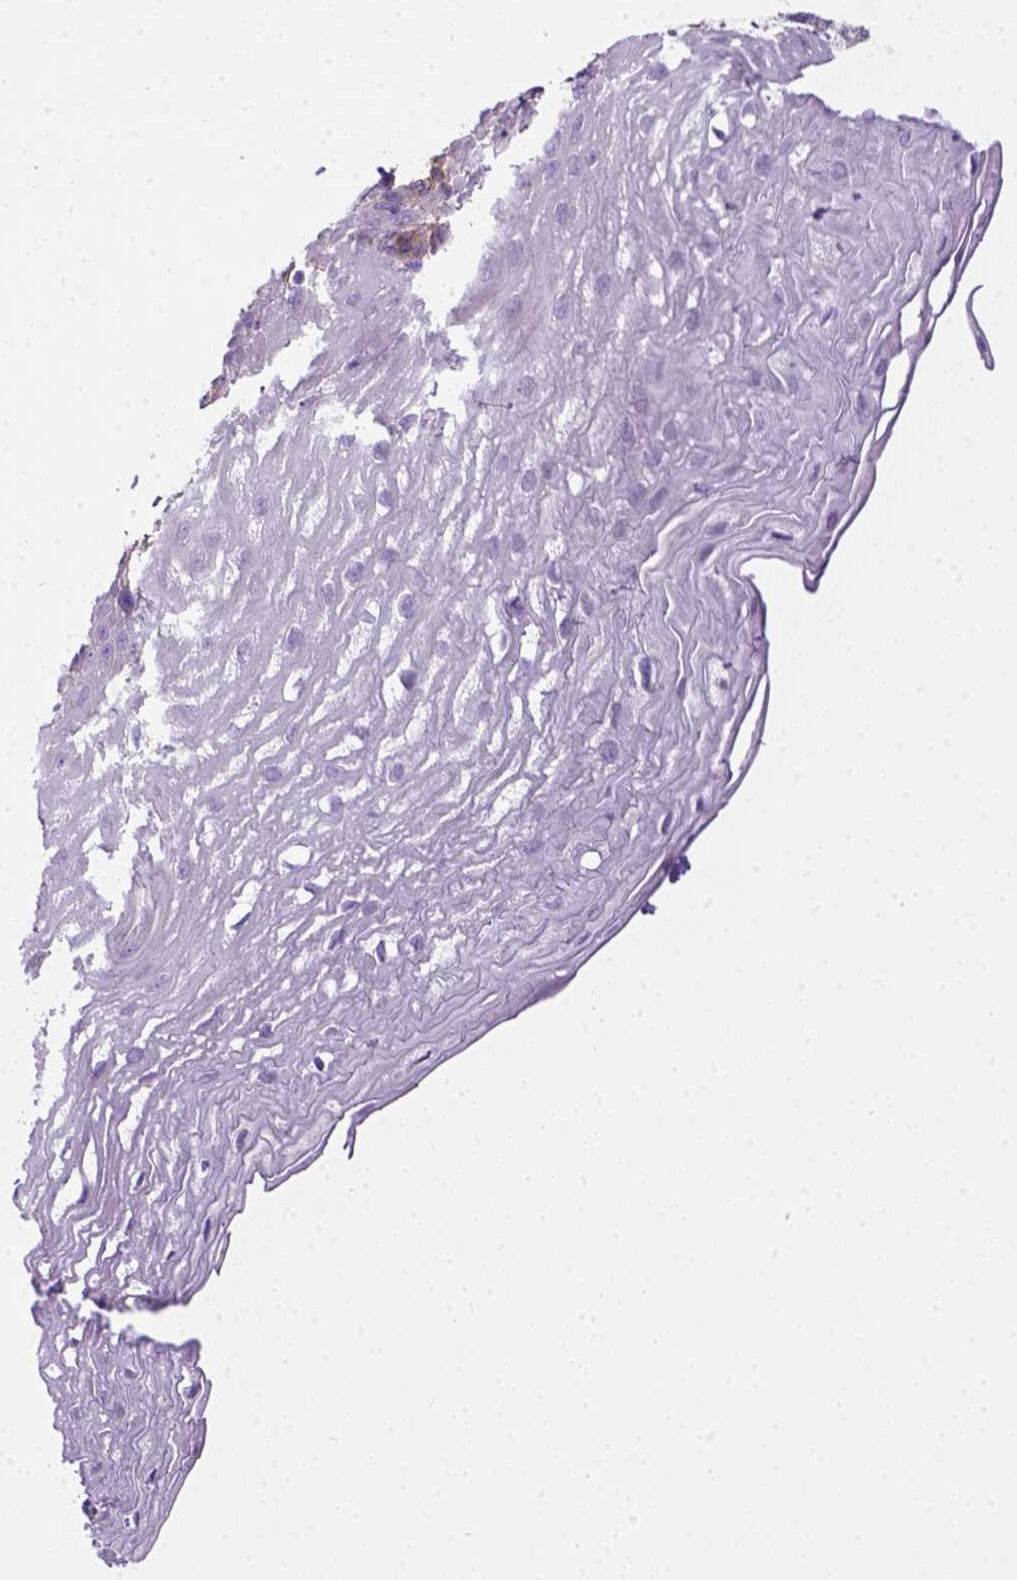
{"staining": {"intensity": "weak", "quantity": "<25%", "location": "cytoplasmic/membranous"}, "tissue": "esophagus", "cell_type": "Squamous epithelial cells", "image_type": "normal", "snomed": [{"axis": "morphology", "description": "Normal tissue, NOS"}, {"axis": "topography", "description": "Esophagus"}], "caption": "There is no significant expression in squamous epithelial cells of esophagus. (DAB (3,3'-diaminobenzidine) IHC with hematoxylin counter stain).", "gene": "CD40", "patient": {"sex": "female", "age": 81}}